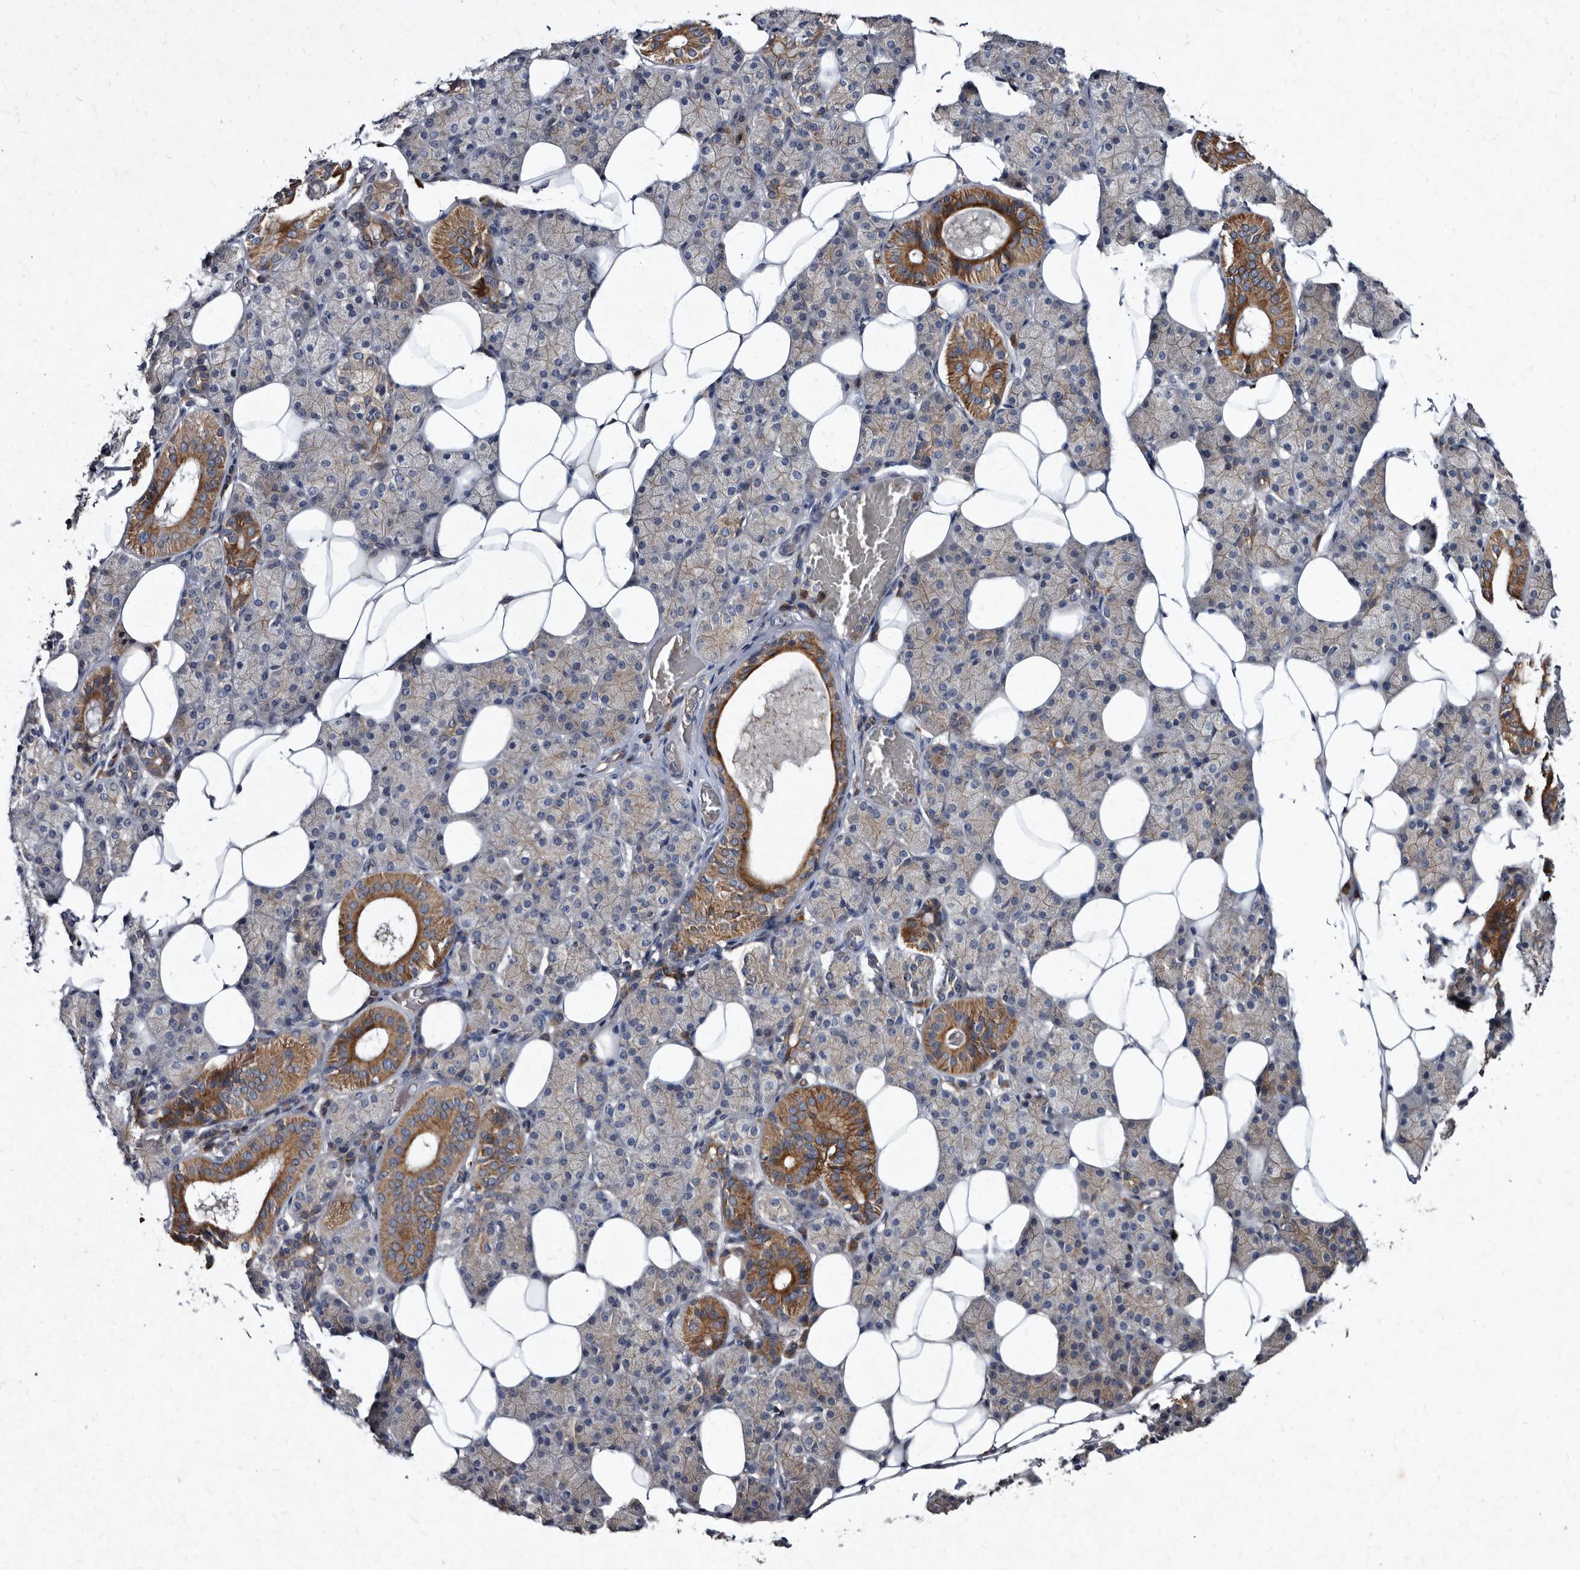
{"staining": {"intensity": "moderate", "quantity": "25%-75%", "location": "cytoplasmic/membranous"}, "tissue": "salivary gland", "cell_type": "Glandular cells", "image_type": "normal", "snomed": [{"axis": "morphology", "description": "Normal tissue, NOS"}, {"axis": "topography", "description": "Salivary gland"}], "caption": "This micrograph displays immunohistochemistry (IHC) staining of unremarkable human salivary gland, with medium moderate cytoplasmic/membranous staining in about 25%-75% of glandular cells.", "gene": "YPEL1", "patient": {"sex": "female", "age": 33}}